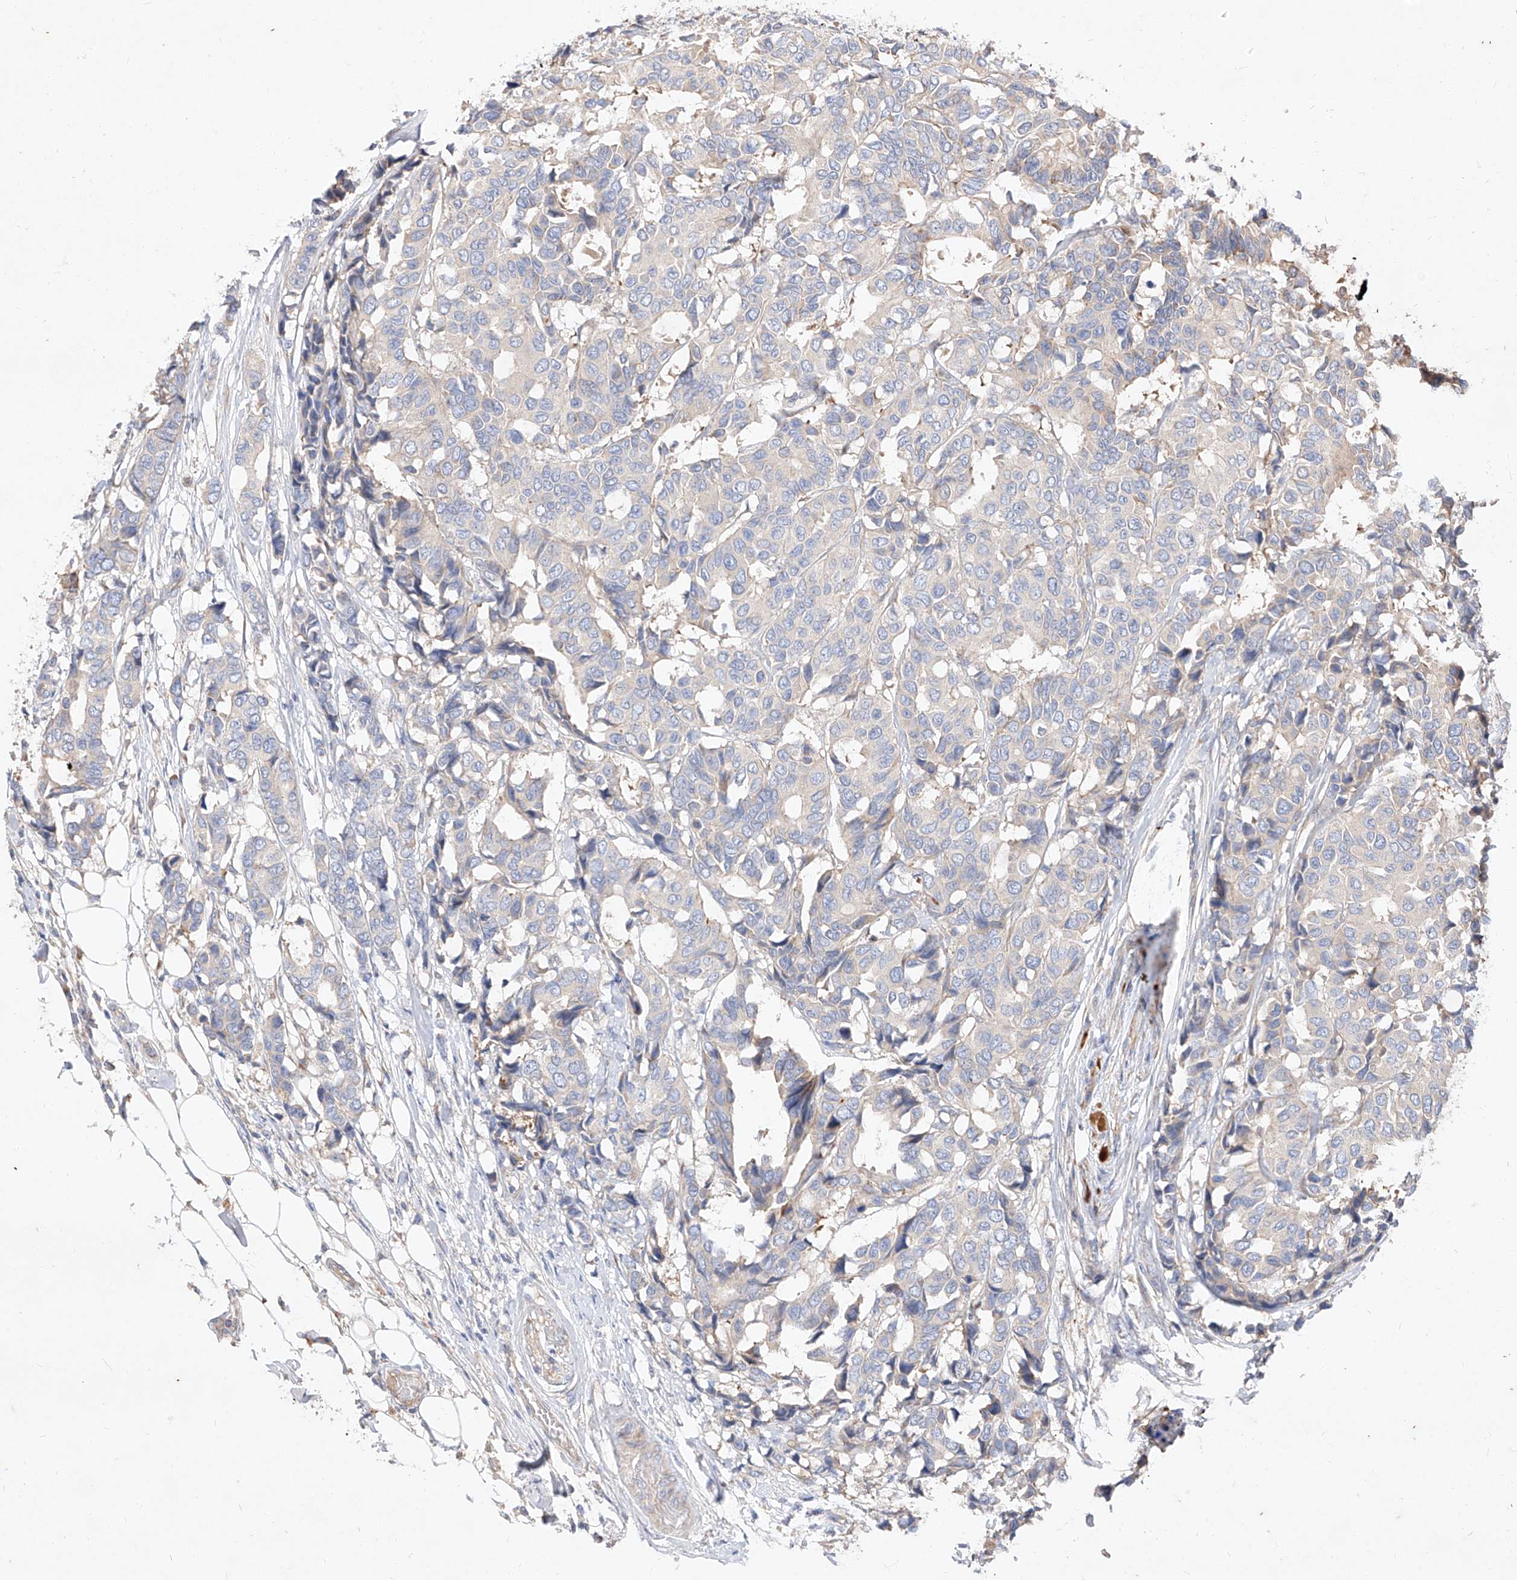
{"staining": {"intensity": "negative", "quantity": "none", "location": "none"}, "tissue": "breast cancer", "cell_type": "Tumor cells", "image_type": "cancer", "snomed": [{"axis": "morphology", "description": "Duct carcinoma"}, {"axis": "topography", "description": "Breast"}], "caption": "Tumor cells show no significant protein expression in breast cancer.", "gene": "DIRAS3", "patient": {"sex": "female", "age": 87}}